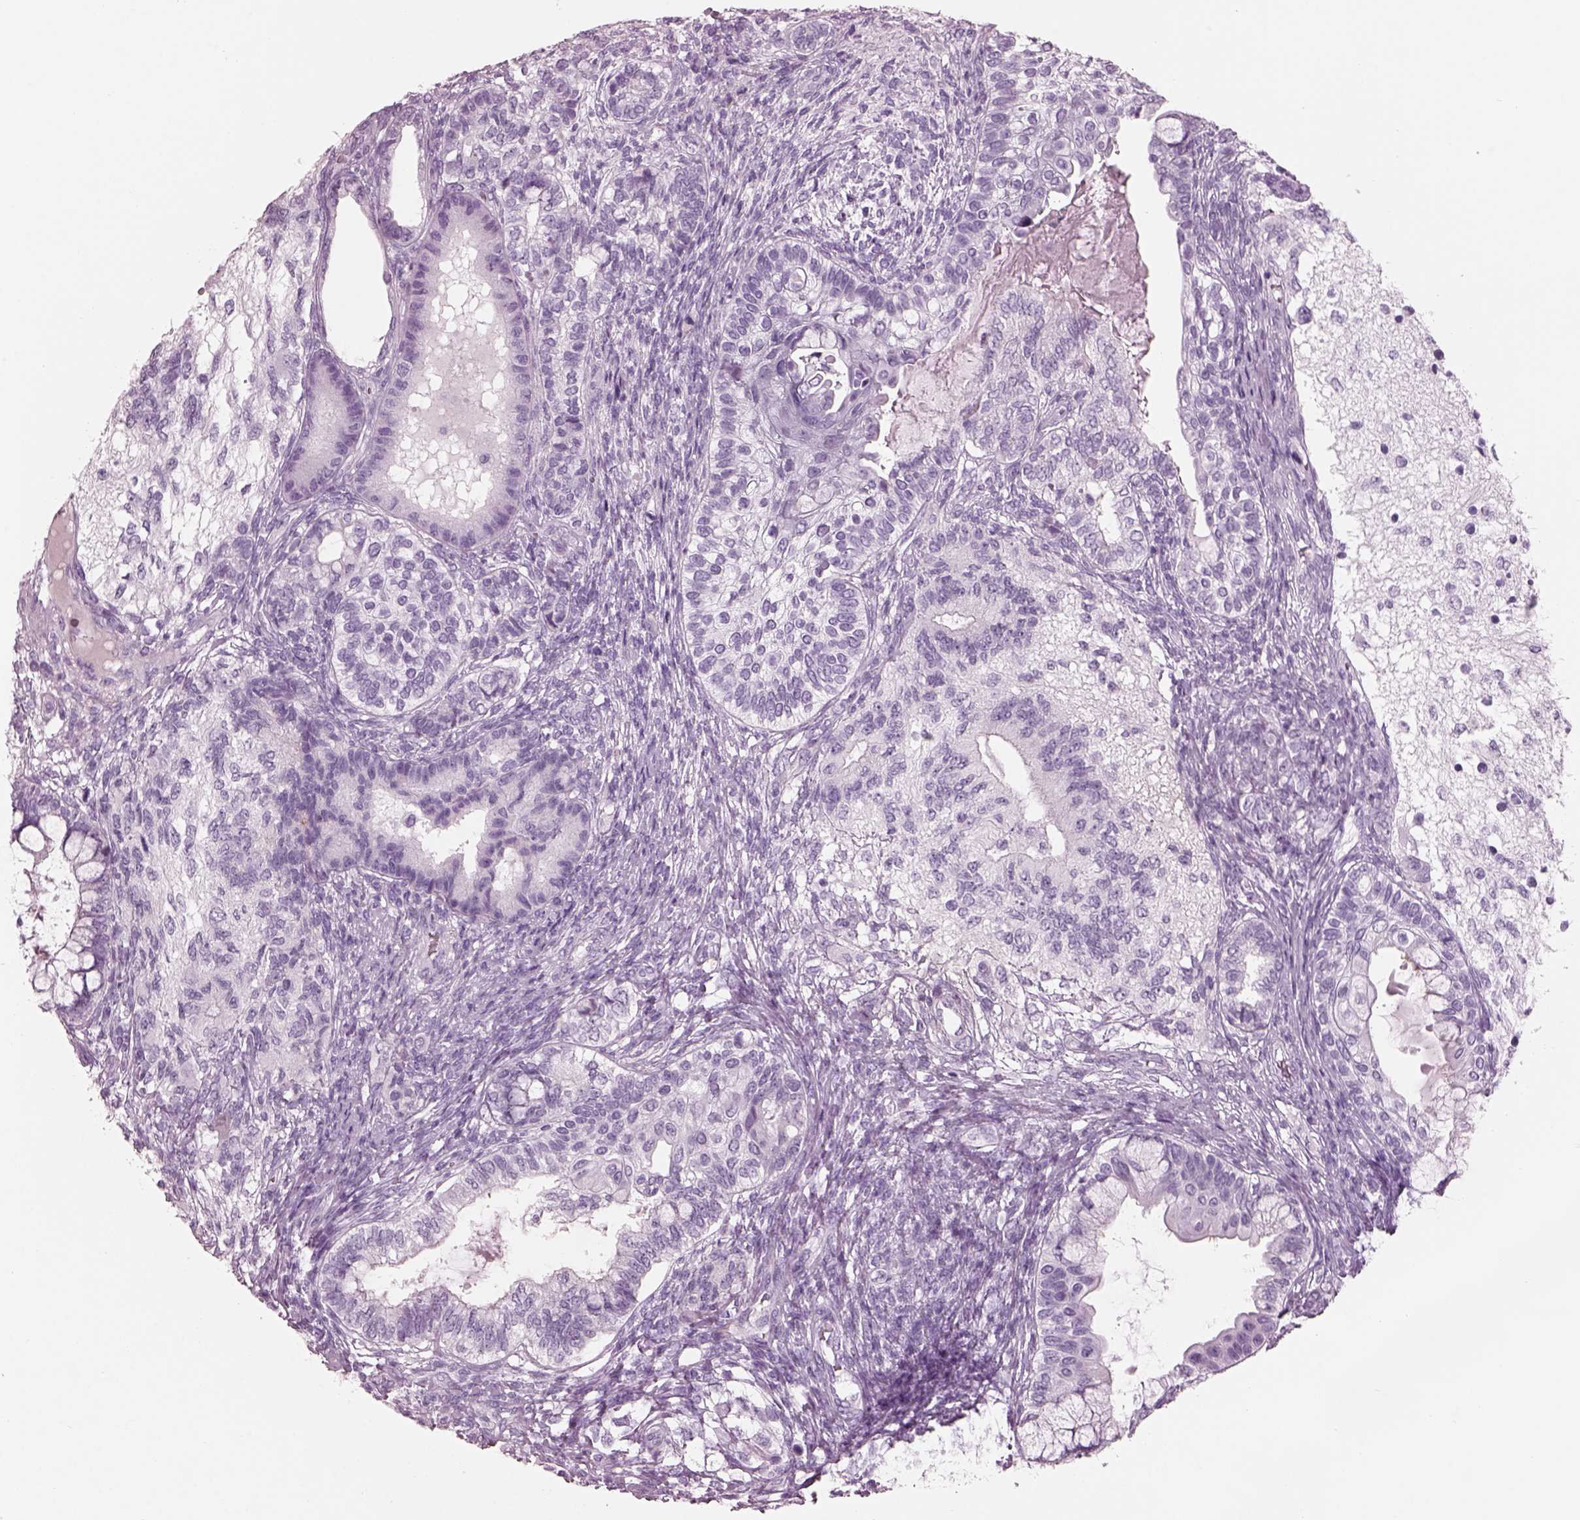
{"staining": {"intensity": "negative", "quantity": "none", "location": "none"}, "tissue": "testis cancer", "cell_type": "Tumor cells", "image_type": "cancer", "snomed": [{"axis": "morphology", "description": "Seminoma, NOS"}, {"axis": "morphology", "description": "Carcinoma, Embryonal, NOS"}, {"axis": "topography", "description": "Testis"}], "caption": "High magnification brightfield microscopy of testis cancer (seminoma) stained with DAB (3,3'-diaminobenzidine) (brown) and counterstained with hematoxylin (blue): tumor cells show no significant staining.", "gene": "HYDIN", "patient": {"sex": "male", "age": 41}}